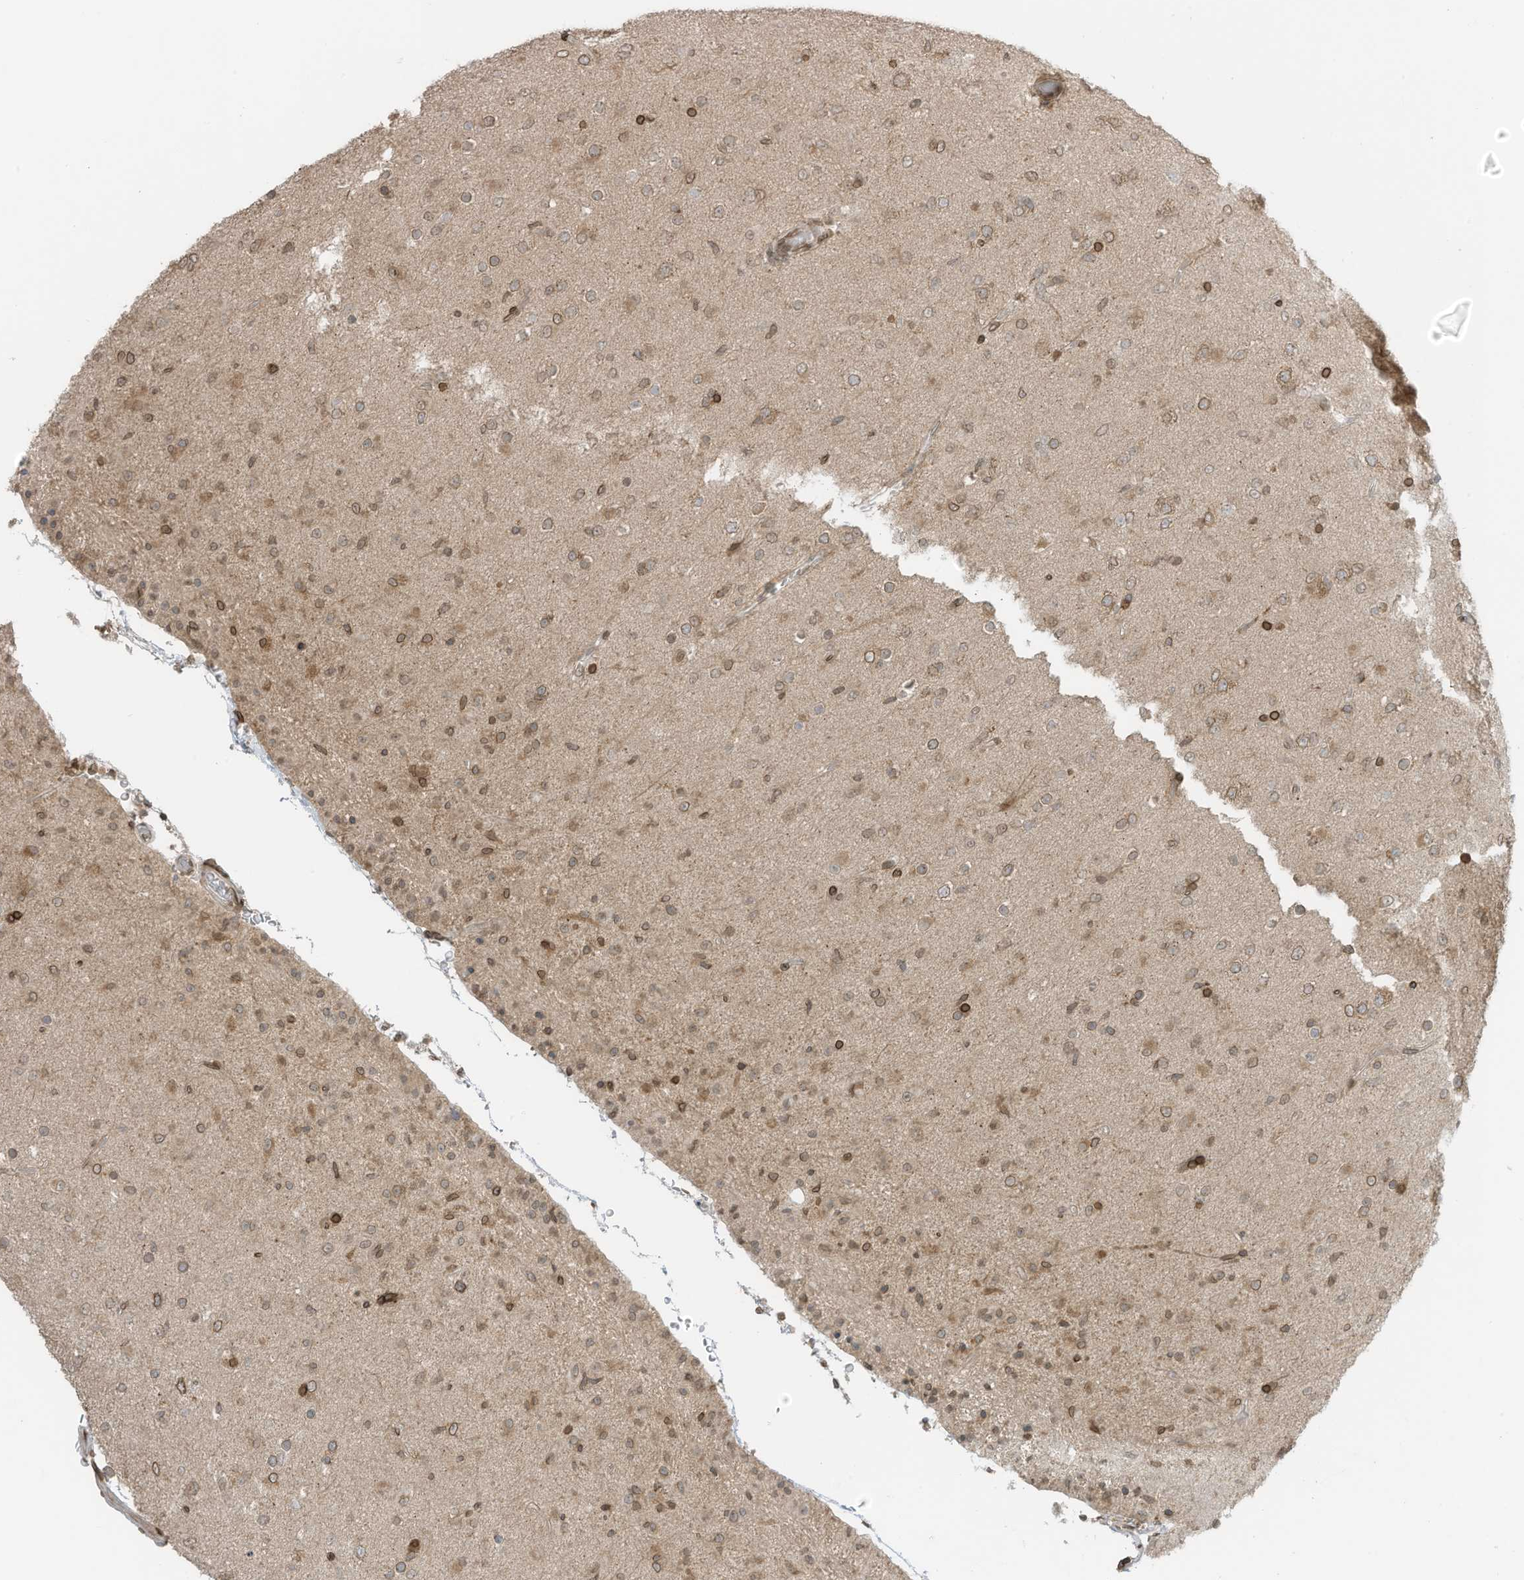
{"staining": {"intensity": "negative", "quantity": "none", "location": "none"}, "tissue": "glioma", "cell_type": "Tumor cells", "image_type": "cancer", "snomed": [{"axis": "morphology", "description": "Glioma, malignant, Low grade"}, {"axis": "topography", "description": "Brain"}], "caption": "Glioma was stained to show a protein in brown. There is no significant expression in tumor cells. The staining is performed using DAB brown chromogen with nuclei counter-stained in using hematoxylin.", "gene": "RABL3", "patient": {"sex": "male", "age": 65}}